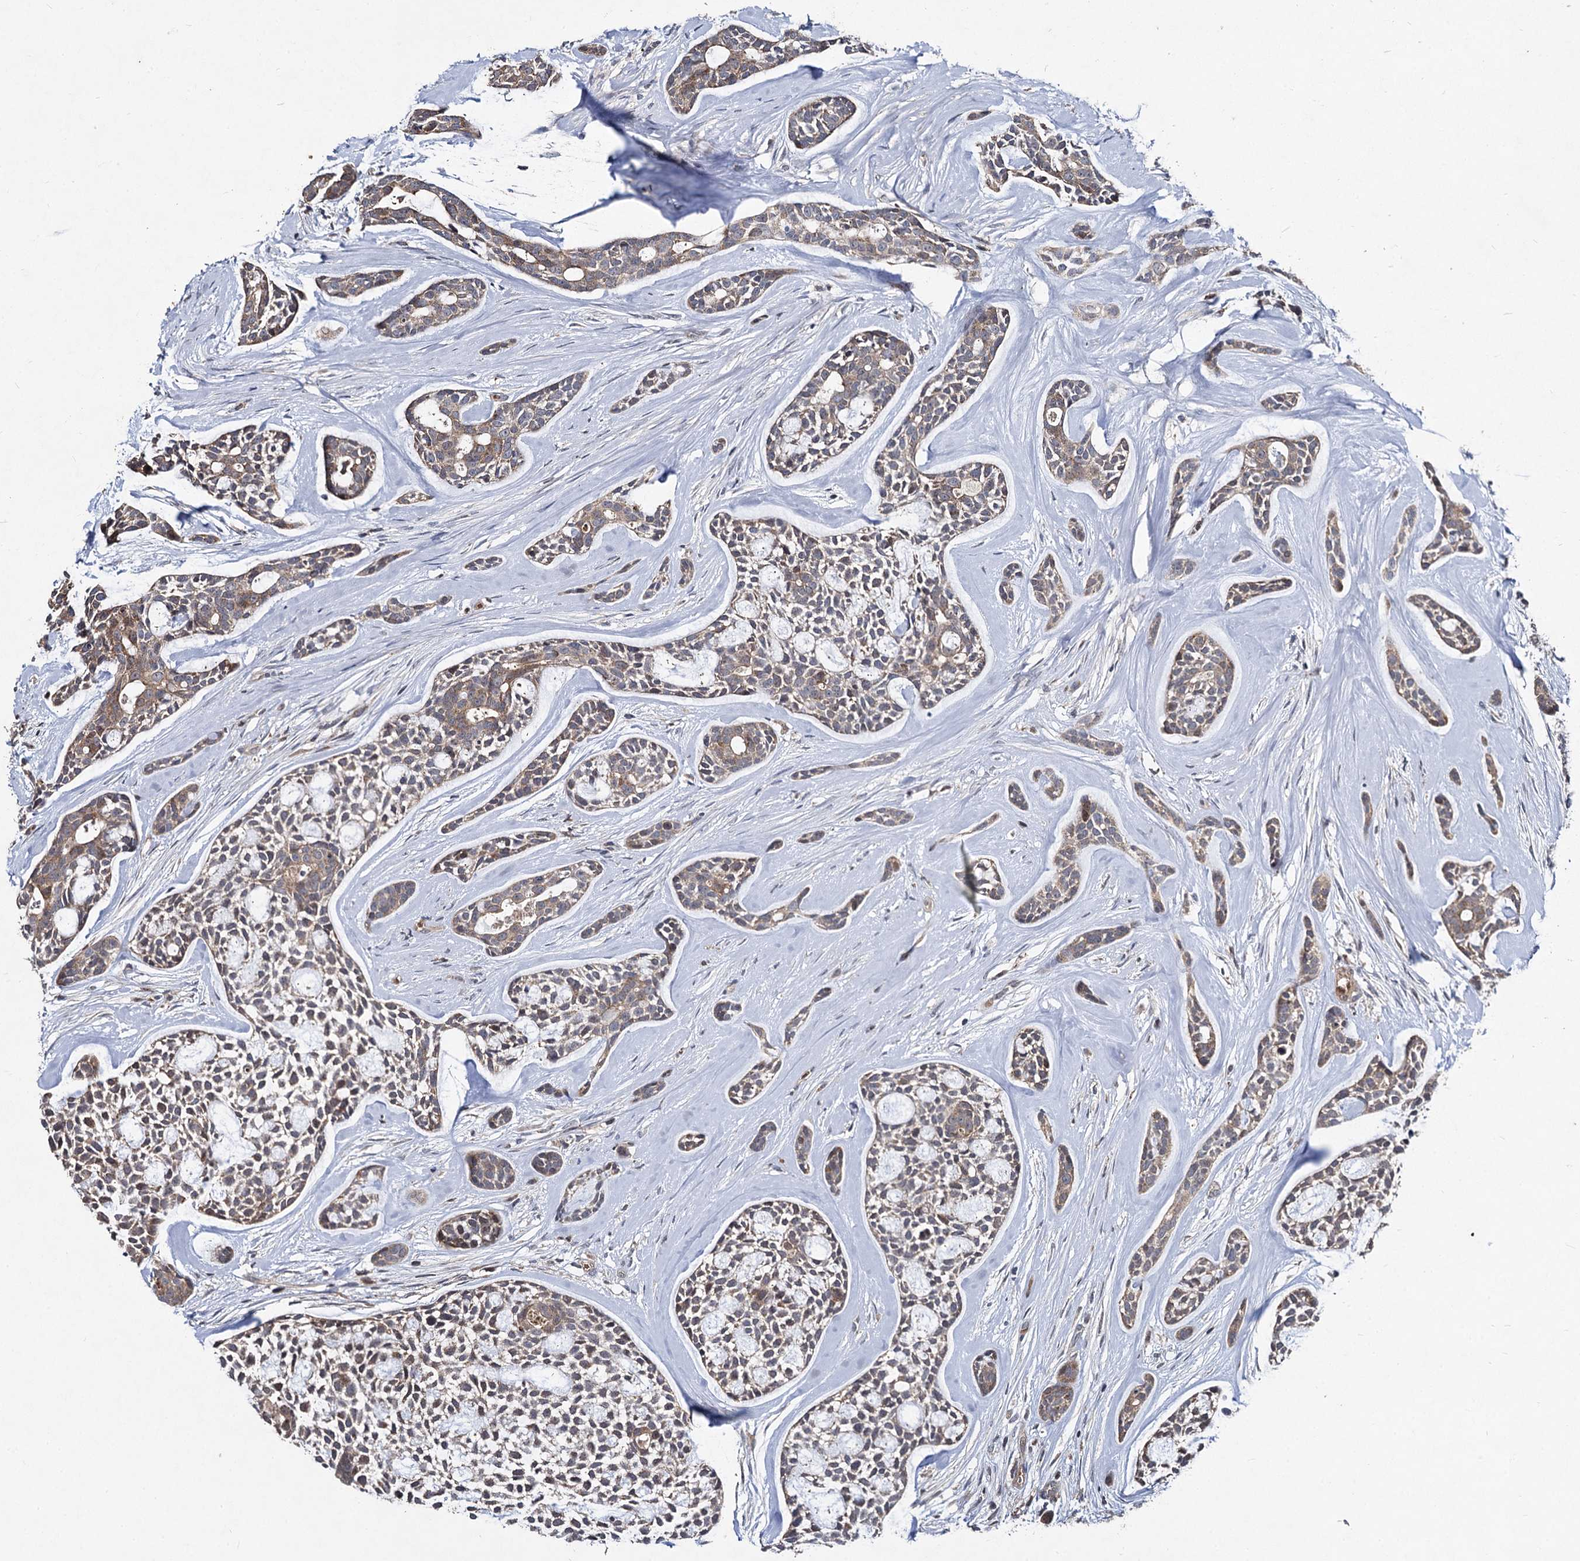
{"staining": {"intensity": "weak", "quantity": "25%-75%", "location": "cytoplasmic/membranous"}, "tissue": "head and neck cancer", "cell_type": "Tumor cells", "image_type": "cancer", "snomed": [{"axis": "morphology", "description": "Adenocarcinoma, NOS"}, {"axis": "topography", "description": "Subcutis"}, {"axis": "topography", "description": "Head-Neck"}], "caption": "This is a histology image of IHC staining of head and neck adenocarcinoma, which shows weak positivity in the cytoplasmic/membranous of tumor cells.", "gene": "BCL2L2", "patient": {"sex": "female", "age": 73}}